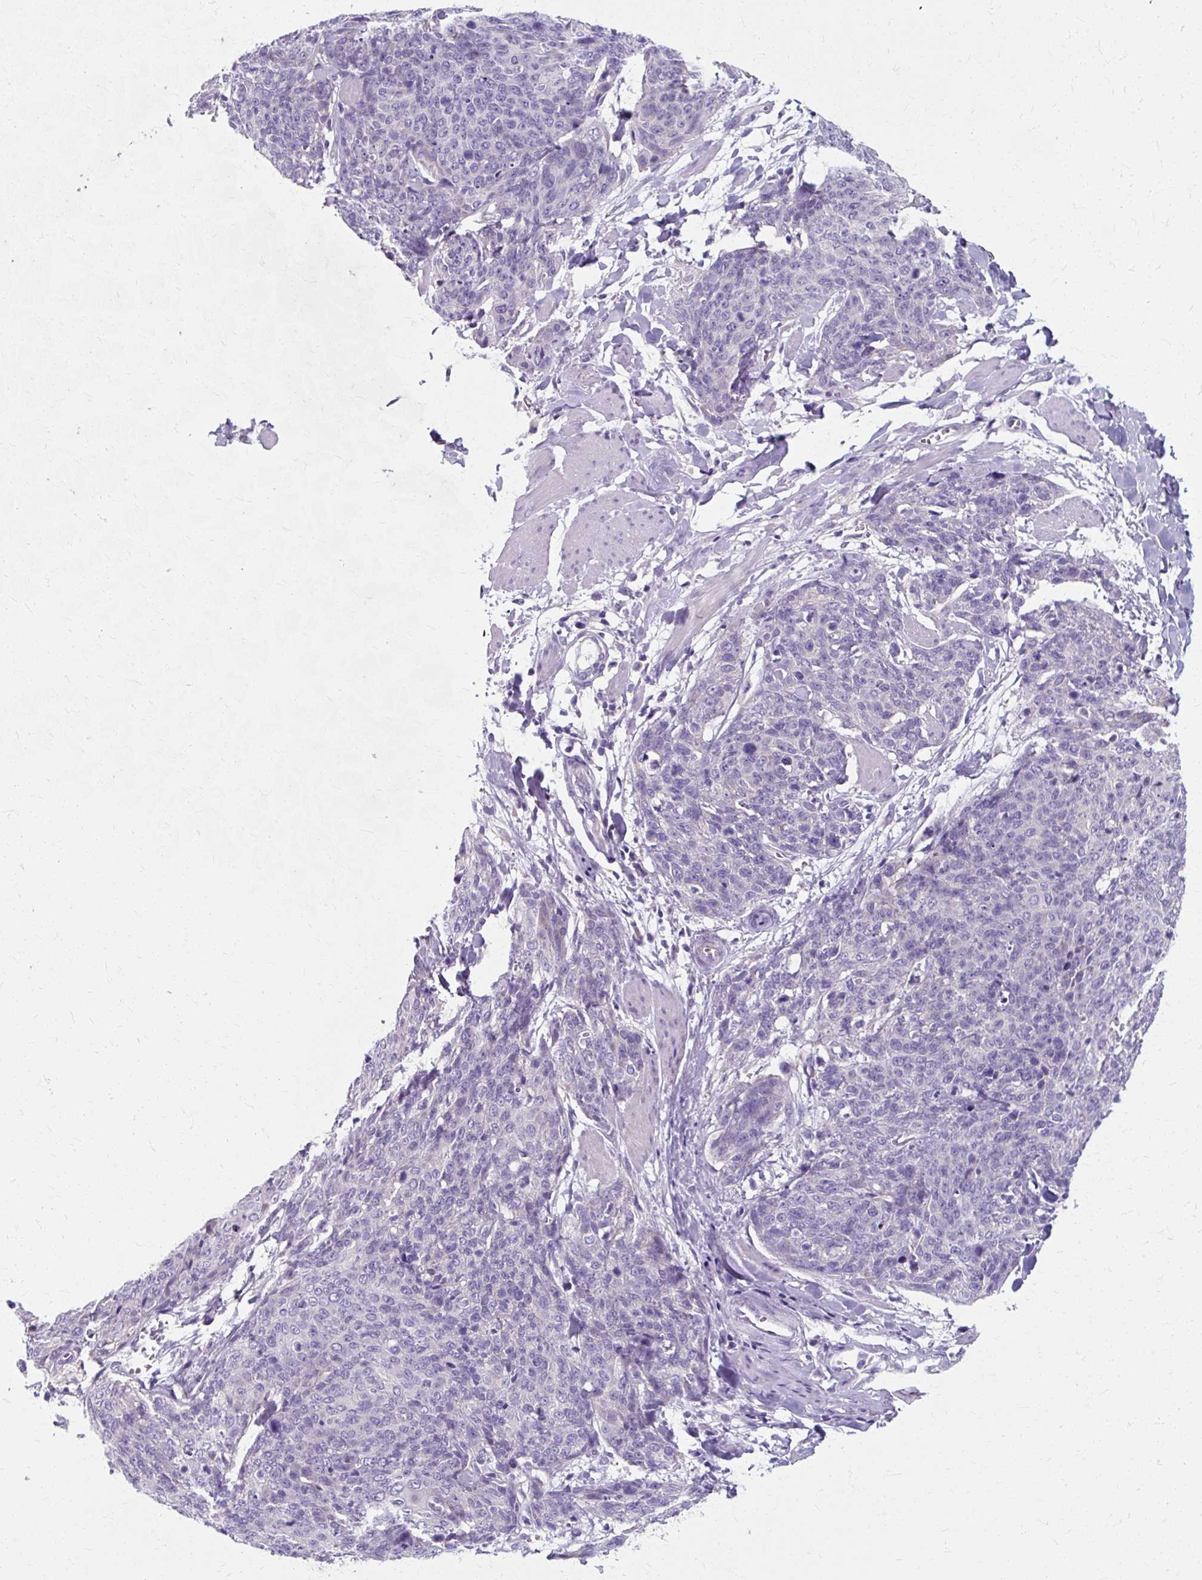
{"staining": {"intensity": "negative", "quantity": "none", "location": "none"}, "tissue": "skin cancer", "cell_type": "Tumor cells", "image_type": "cancer", "snomed": [{"axis": "morphology", "description": "Squamous cell carcinoma, NOS"}, {"axis": "topography", "description": "Skin"}, {"axis": "topography", "description": "Vulva"}], "caption": "Skin squamous cell carcinoma was stained to show a protein in brown. There is no significant staining in tumor cells.", "gene": "ZNF555", "patient": {"sex": "female", "age": 85}}